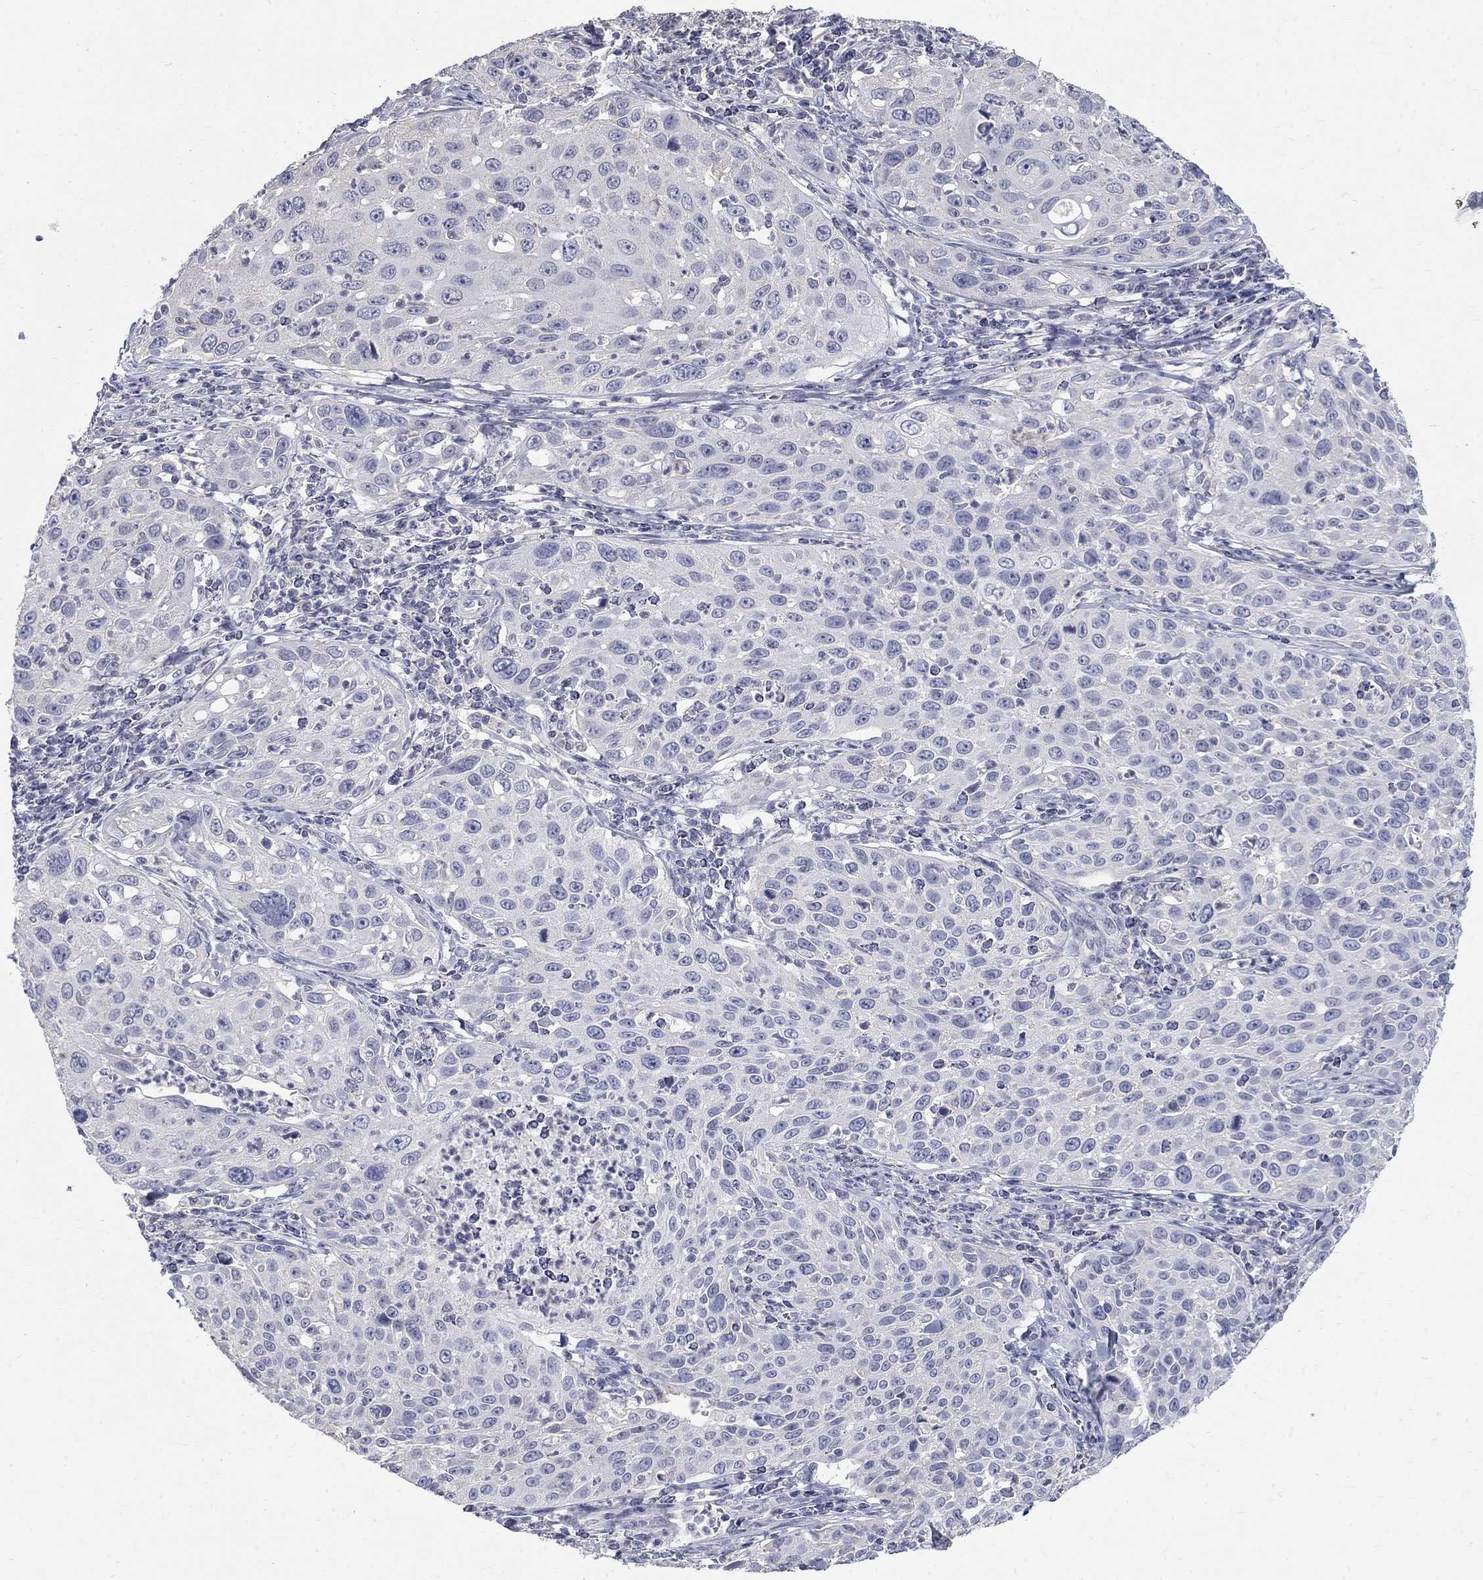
{"staining": {"intensity": "negative", "quantity": "none", "location": "none"}, "tissue": "cervical cancer", "cell_type": "Tumor cells", "image_type": "cancer", "snomed": [{"axis": "morphology", "description": "Squamous cell carcinoma, NOS"}, {"axis": "topography", "description": "Cervix"}], "caption": "There is no significant expression in tumor cells of cervical cancer (squamous cell carcinoma).", "gene": "PTH1R", "patient": {"sex": "female", "age": 26}}